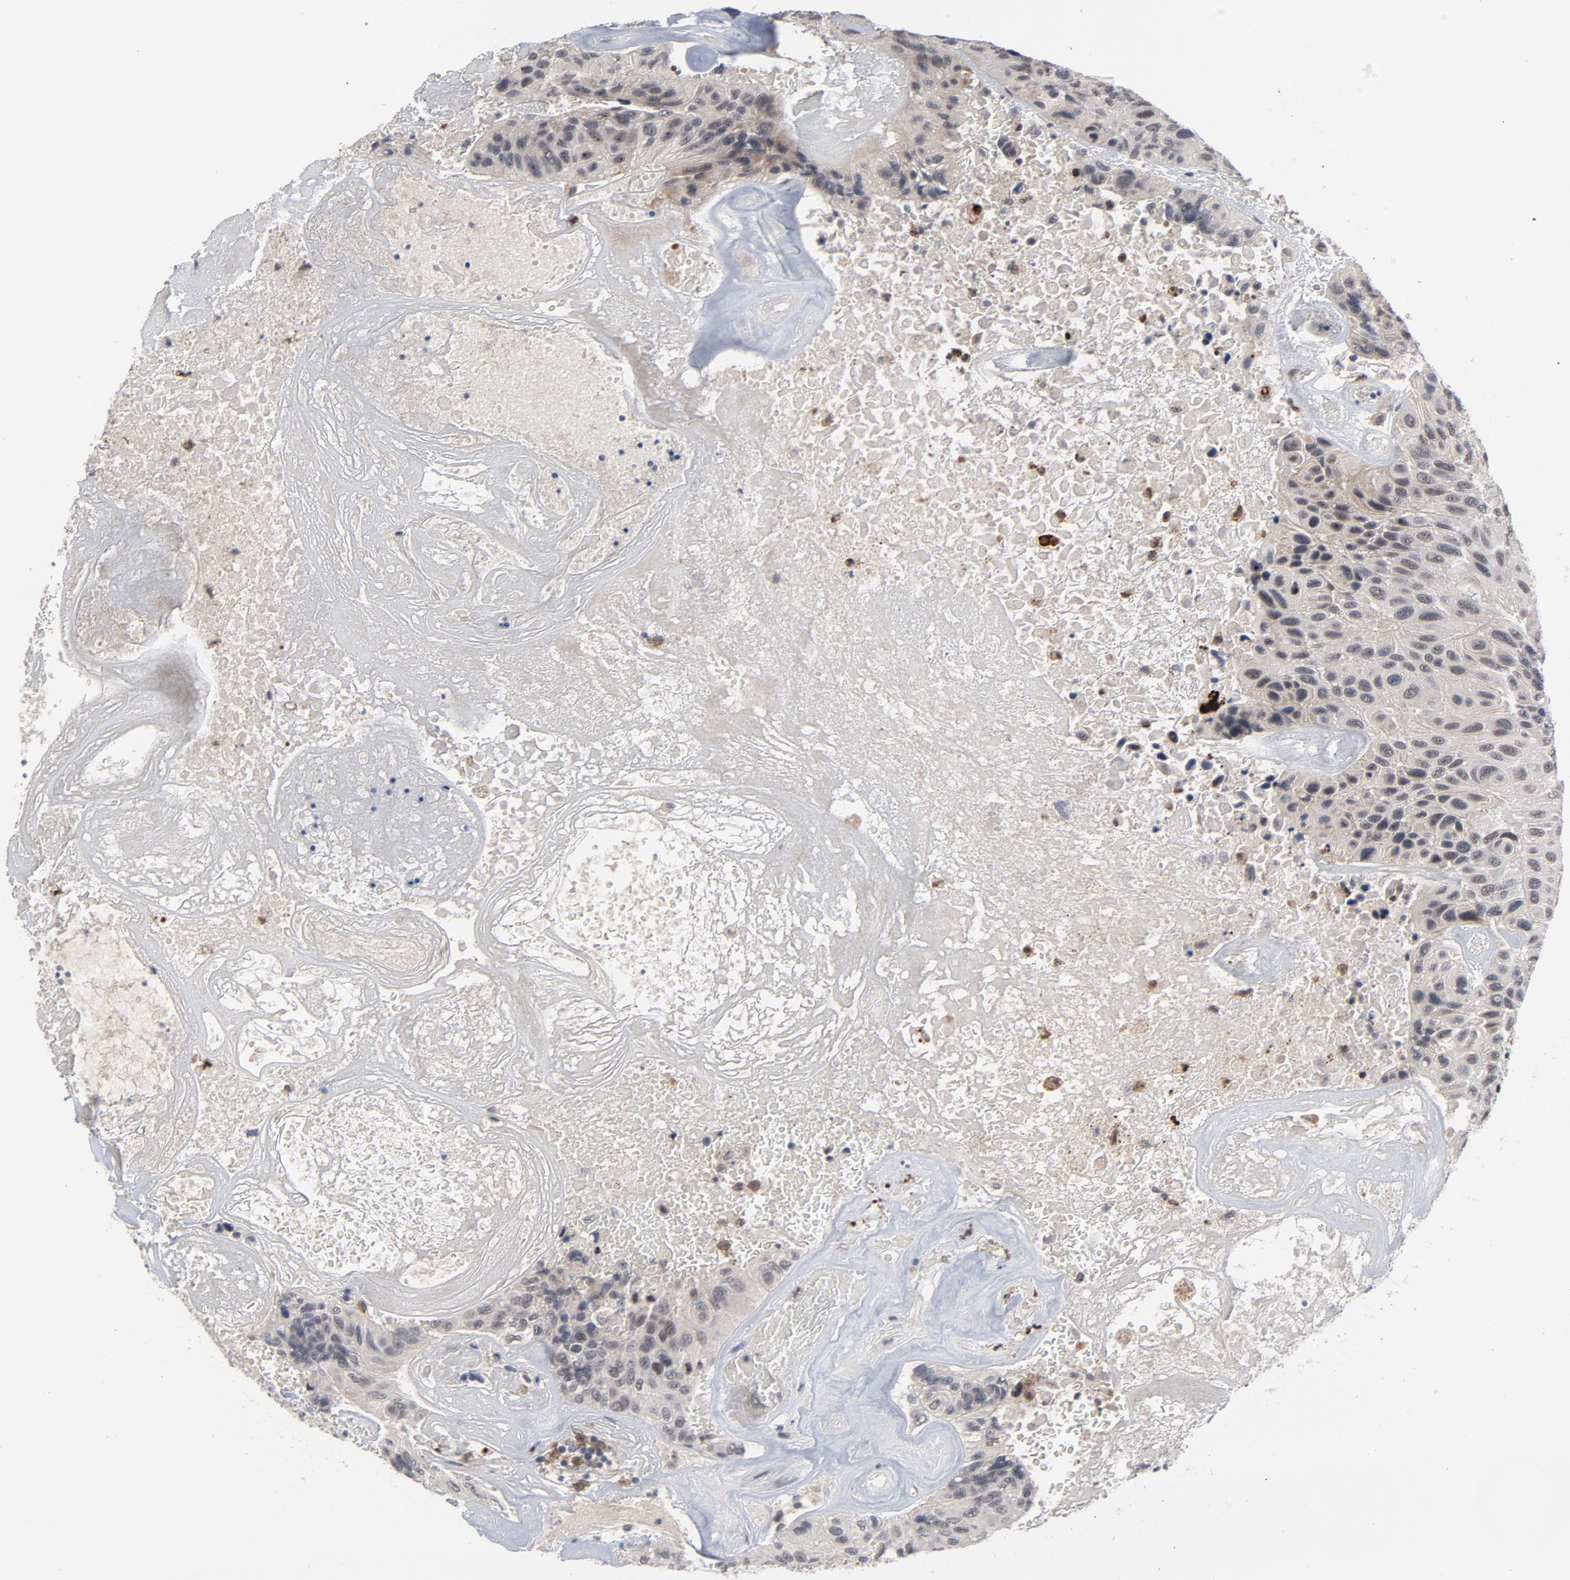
{"staining": {"intensity": "weak", "quantity": "<25%", "location": "nuclear"}, "tissue": "urothelial cancer", "cell_type": "Tumor cells", "image_type": "cancer", "snomed": [{"axis": "morphology", "description": "Urothelial carcinoma, High grade"}, {"axis": "topography", "description": "Urinary bladder"}], "caption": "This is a micrograph of immunohistochemistry (IHC) staining of urothelial cancer, which shows no expression in tumor cells. (Brightfield microscopy of DAB immunohistochemistry (IHC) at high magnification).", "gene": "RTL5", "patient": {"sex": "male", "age": 66}}